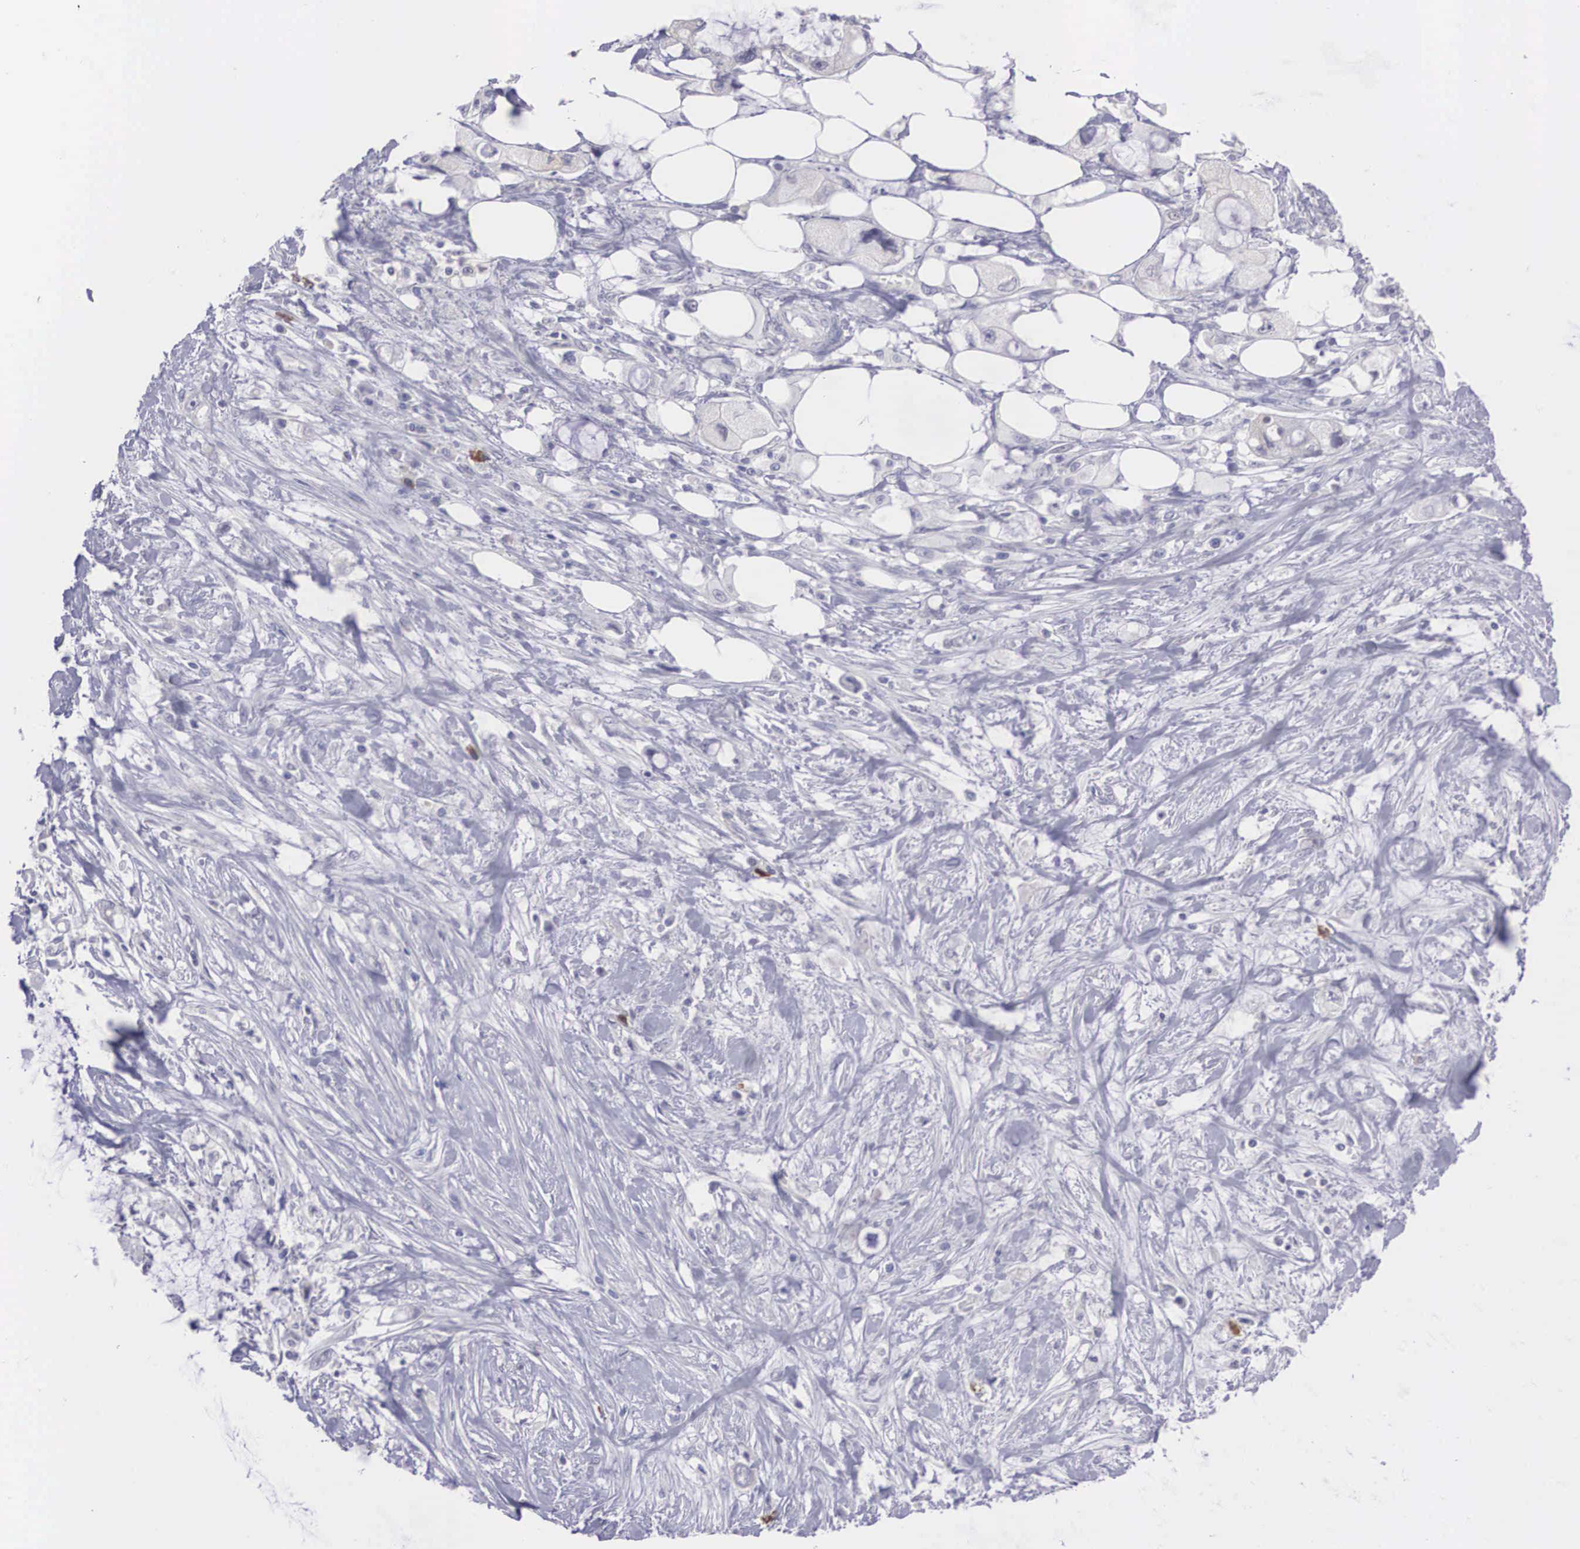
{"staining": {"intensity": "negative", "quantity": "none", "location": "none"}, "tissue": "pancreatic cancer", "cell_type": "Tumor cells", "image_type": "cancer", "snomed": [{"axis": "morphology", "description": "Adenocarcinoma, NOS"}, {"axis": "topography", "description": "Pancreas"}, {"axis": "topography", "description": "Stomach, upper"}], "caption": "Immunohistochemical staining of human pancreatic adenocarcinoma reveals no significant expression in tumor cells.", "gene": "REPS2", "patient": {"sex": "male", "age": 77}}